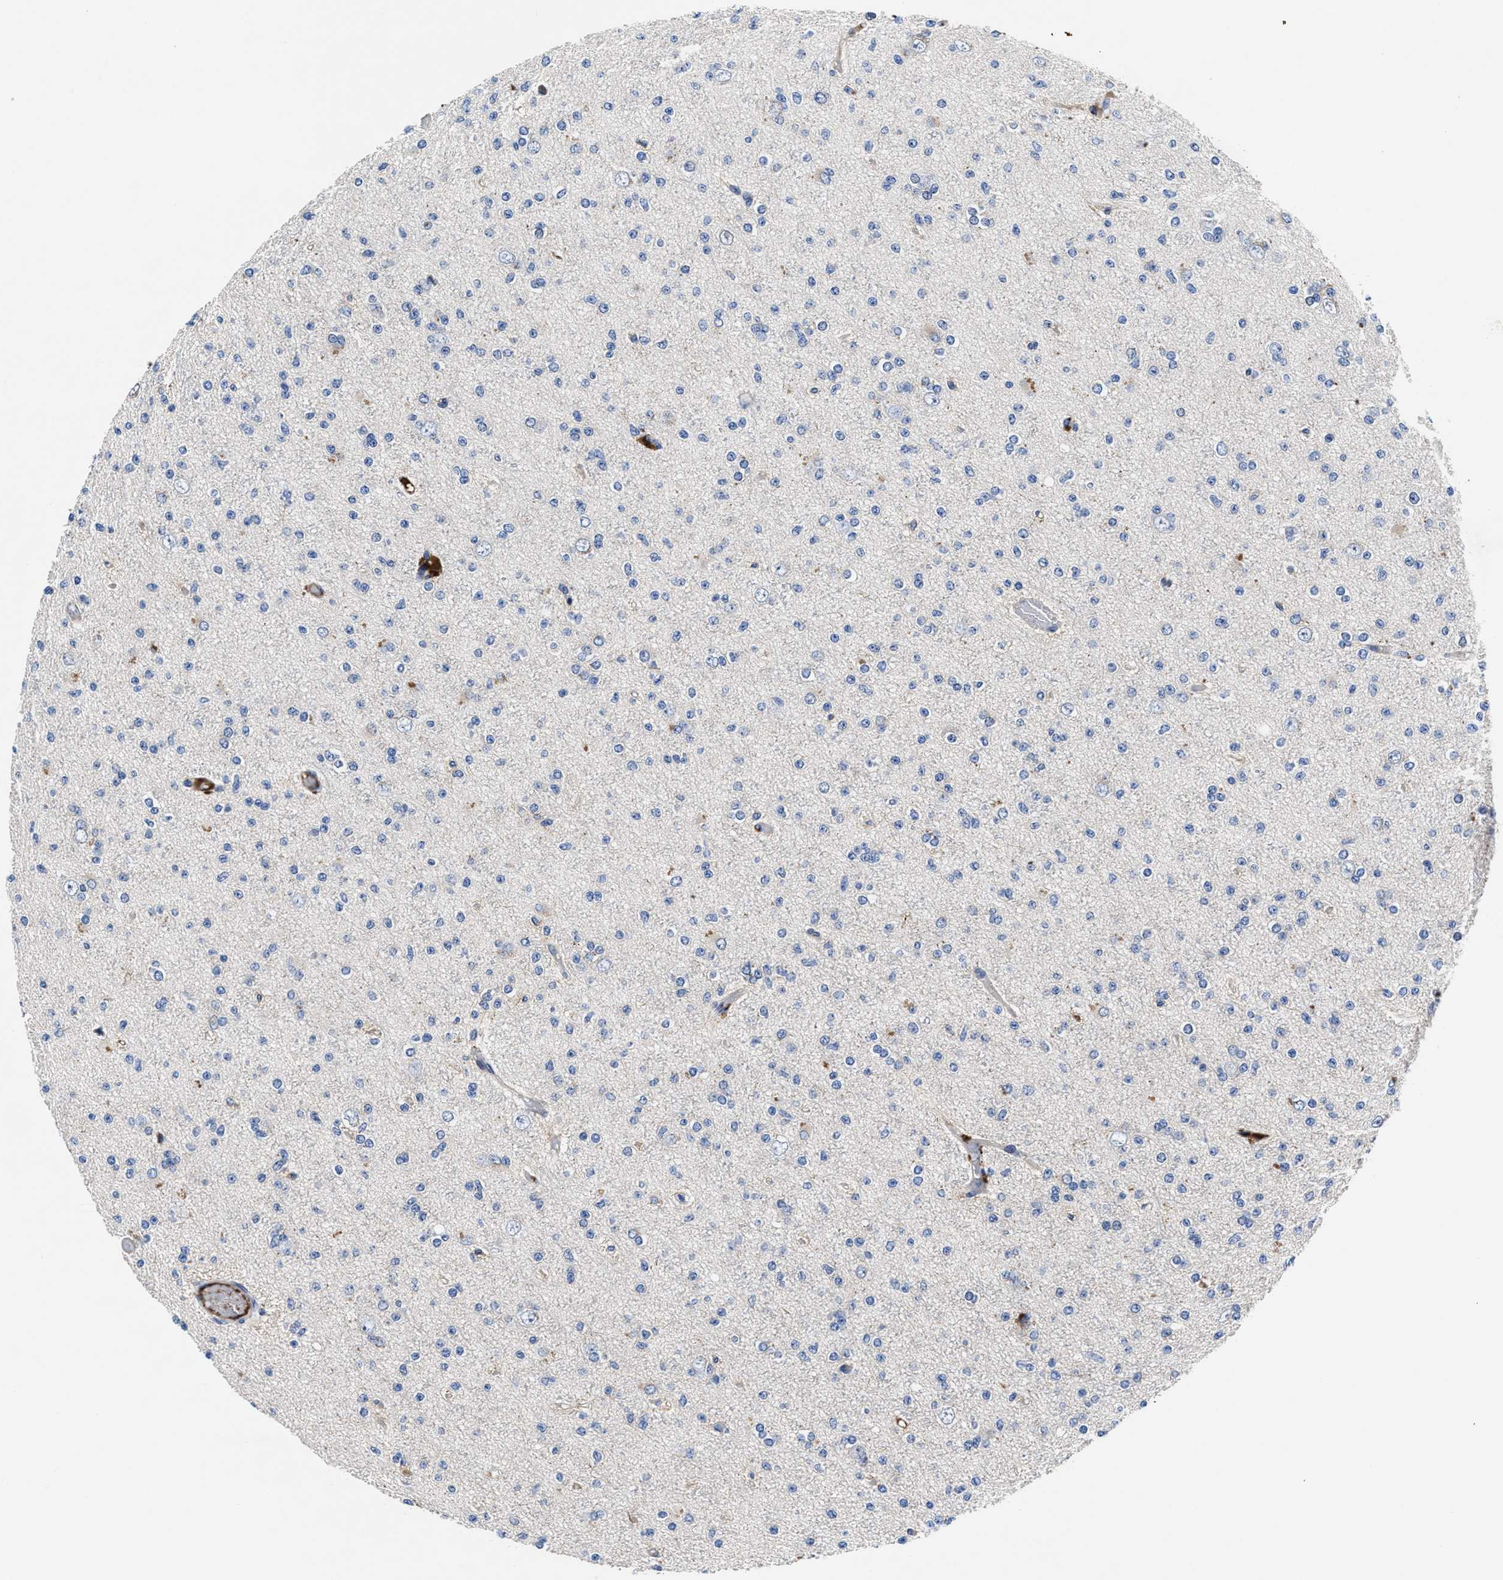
{"staining": {"intensity": "negative", "quantity": "none", "location": "none"}, "tissue": "glioma", "cell_type": "Tumor cells", "image_type": "cancer", "snomed": [{"axis": "morphology", "description": "Glioma, malignant, Low grade"}, {"axis": "topography", "description": "Brain"}], "caption": "A micrograph of human glioma is negative for staining in tumor cells.", "gene": "DHRS13", "patient": {"sex": "female", "age": 22}}